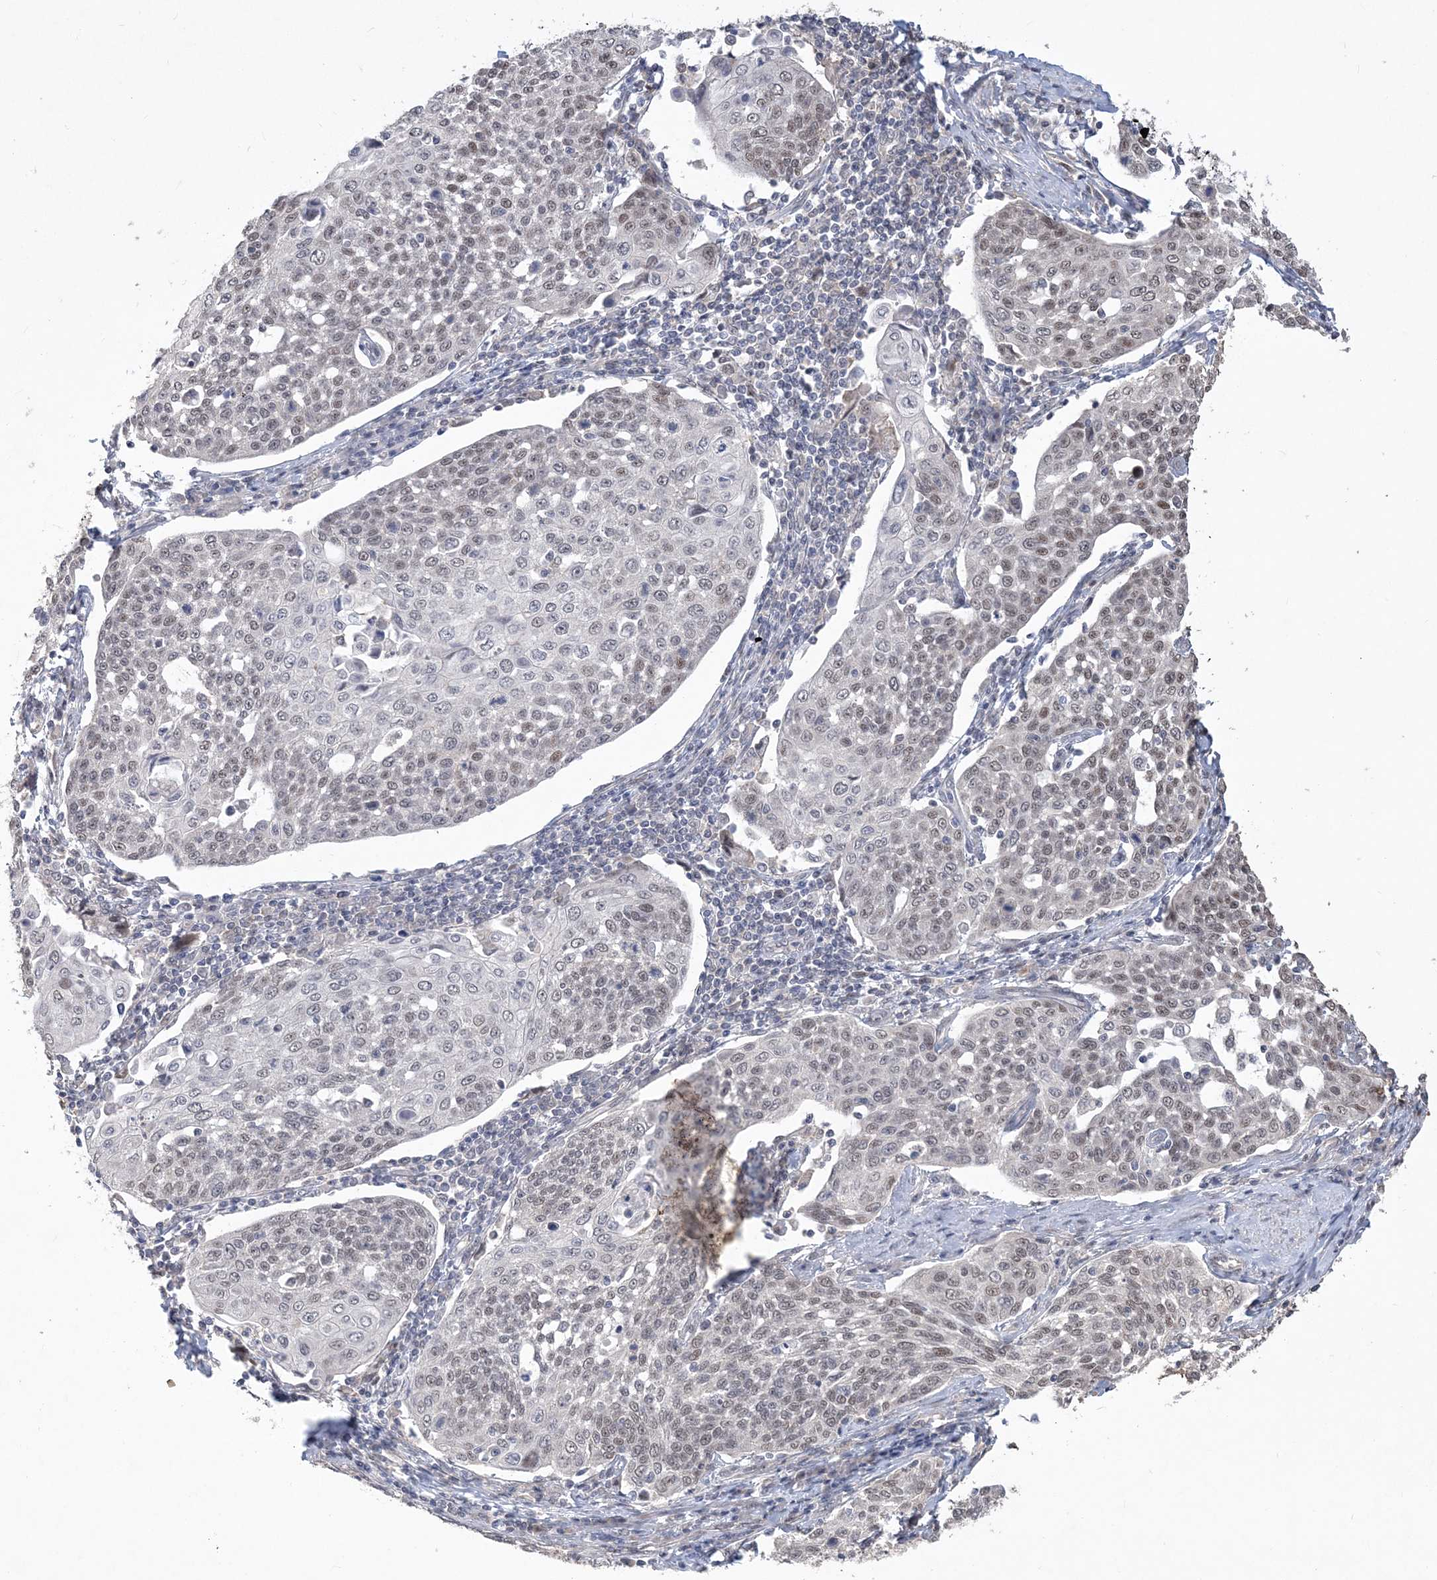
{"staining": {"intensity": "weak", "quantity": "25%-75%", "location": "nuclear"}, "tissue": "cervical cancer", "cell_type": "Tumor cells", "image_type": "cancer", "snomed": [{"axis": "morphology", "description": "Squamous cell carcinoma, NOS"}, {"axis": "topography", "description": "Cervix"}], "caption": "Immunohistochemical staining of human cervical cancer (squamous cell carcinoma) displays low levels of weak nuclear protein staining in about 25%-75% of tumor cells.", "gene": "TSPEAR", "patient": {"sex": "female", "age": 34}}